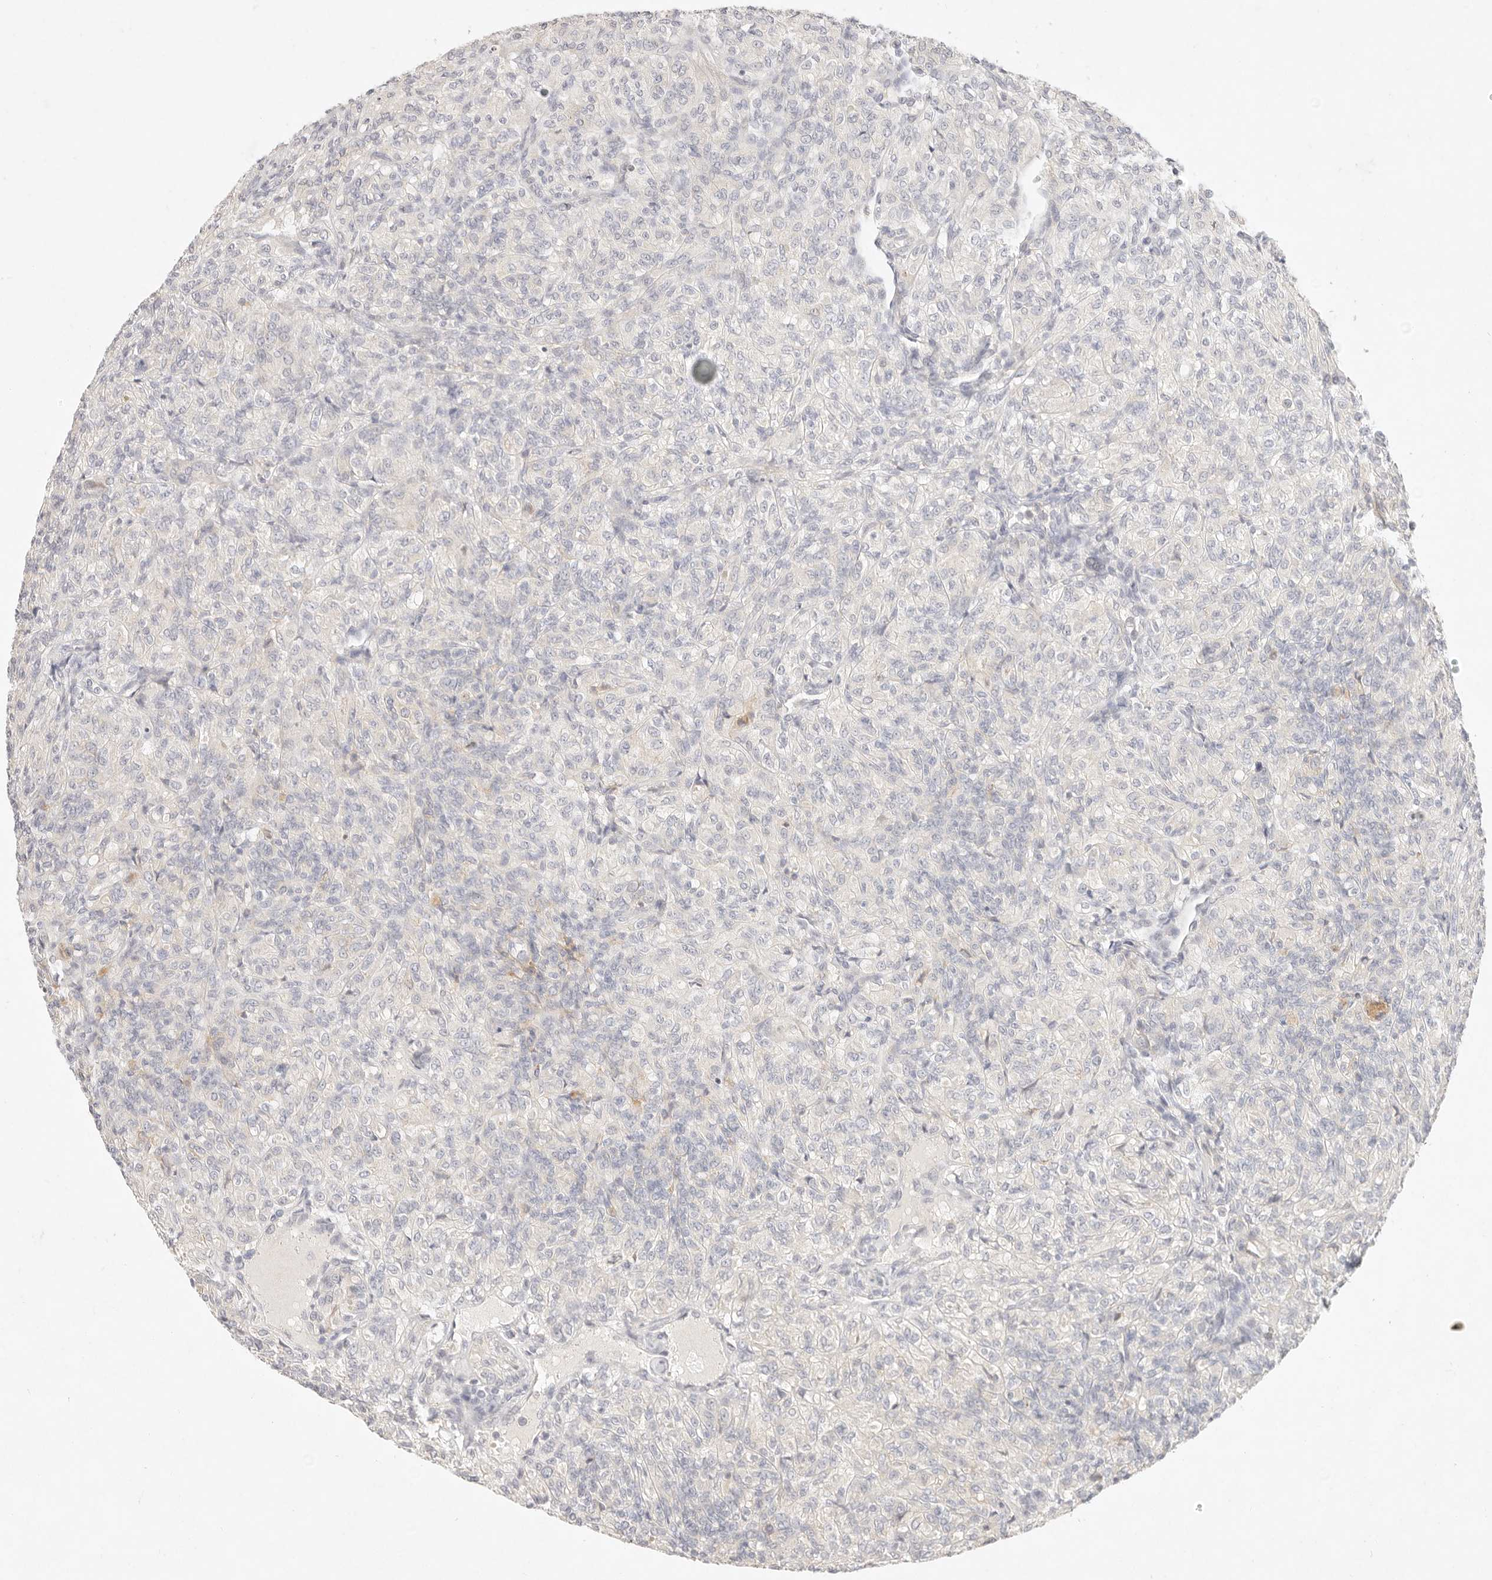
{"staining": {"intensity": "negative", "quantity": "none", "location": "none"}, "tissue": "renal cancer", "cell_type": "Tumor cells", "image_type": "cancer", "snomed": [{"axis": "morphology", "description": "Adenocarcinoma, NOS"}, {"axis": "topography", "description": "Kidney"}], "caption": "Image shows no protein staining in tumor cells of adenocarcinoma (renal) tissue. The staining was performed using DAB to visualize the protein expression in brown, while the nuclei were stained in blue with hematoxylin (Magnification: 20x).", "gene": "GPR84", "patient": {"sex": "male", "age": 77}}